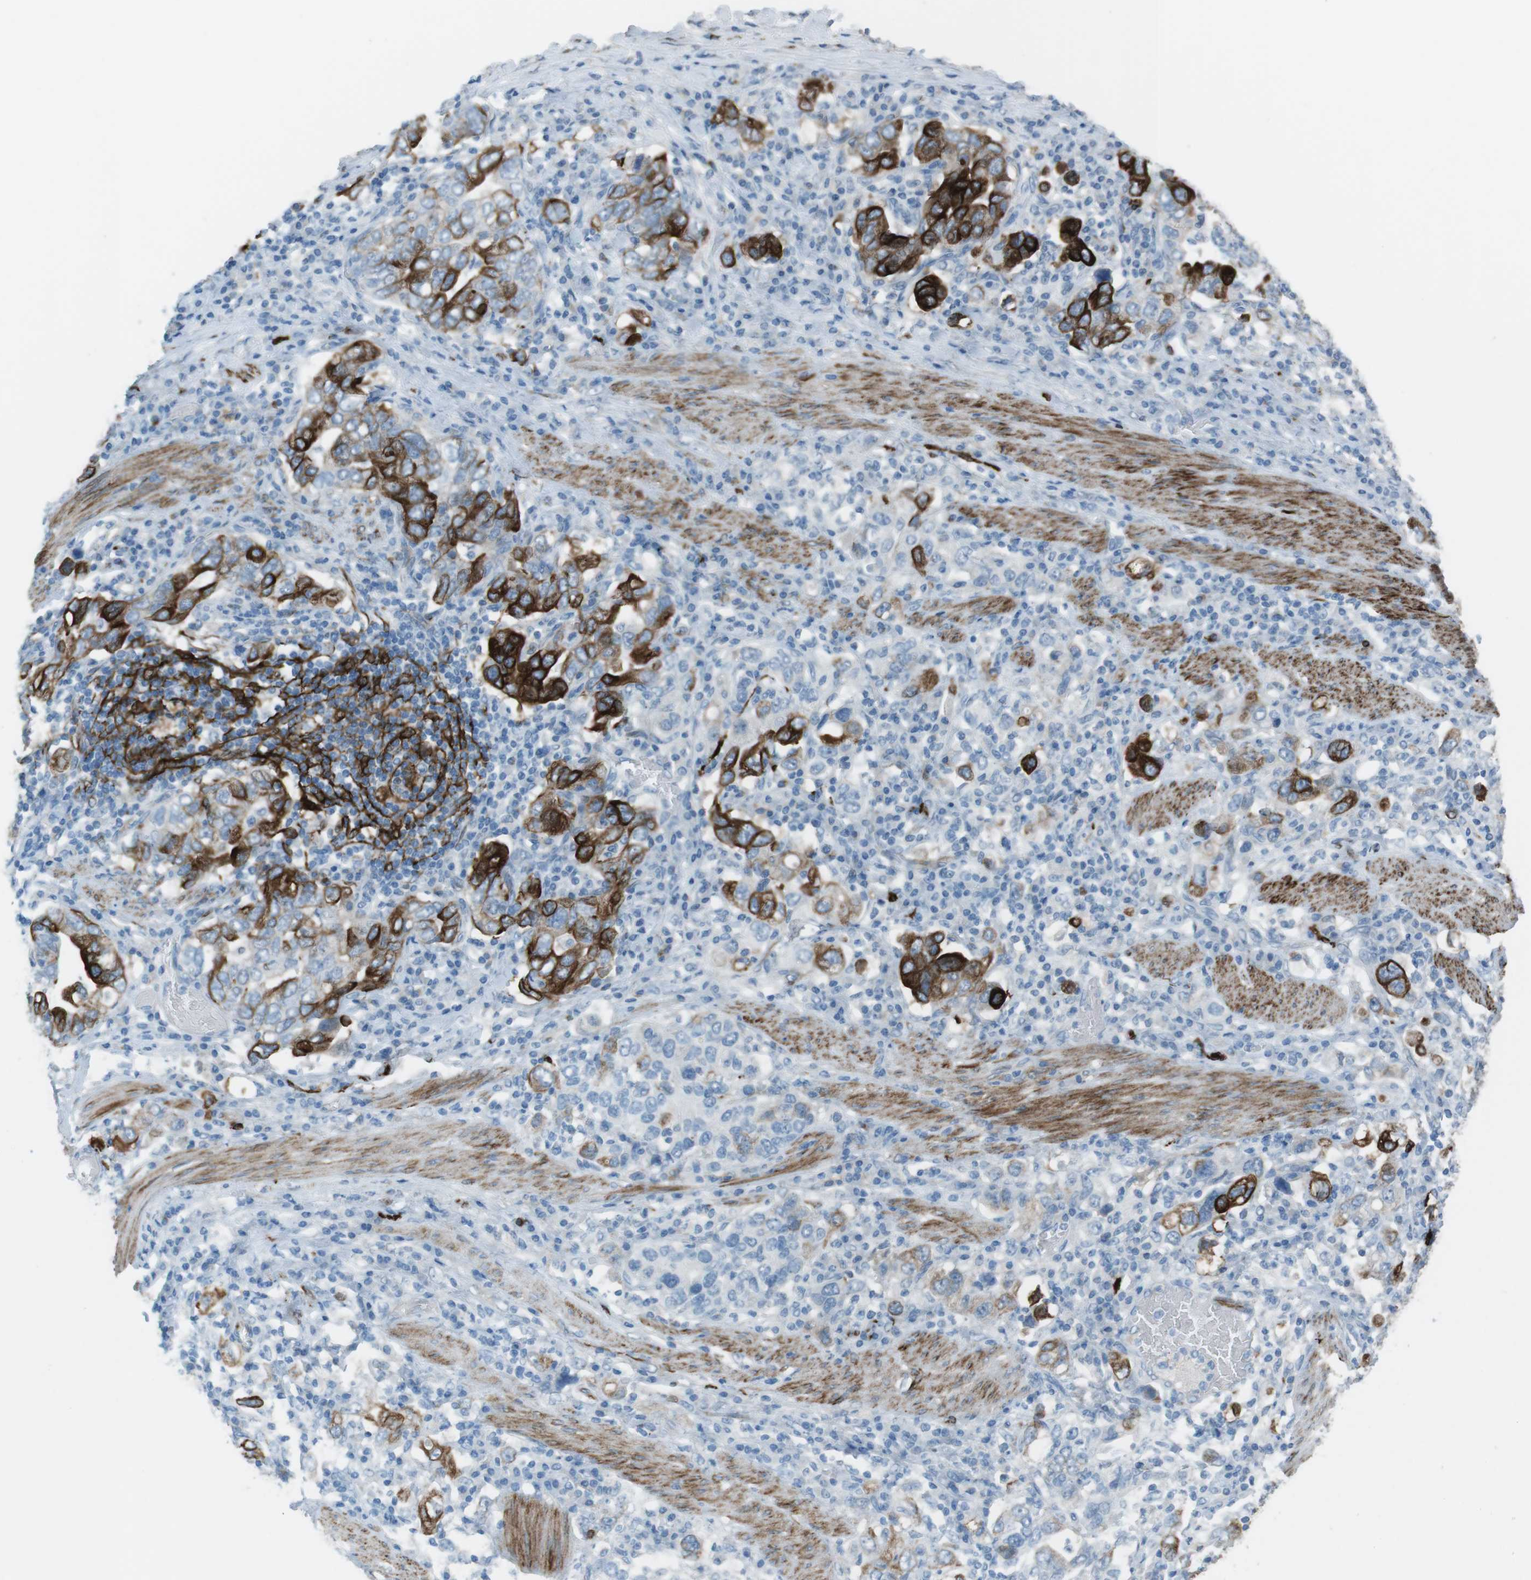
{"staining": {"intensity": "strong", "quantity": "25%-75%", "location": "cytoplasmic/membranous"}, "tissue": "stomach cancer", "cell_type": "Tumor cells", "image_type": "cancer", "snomed": [{"axis": "morphology", "description": "Adenocarcinoma, NOS"}, {"axis": "topography", "description": "Stomach, upper"}], "caption": "Immunohistochemical staining of stomach adenocarcinoma demonstrates high levels of strong cytoplasmic/membranous protein staining in about 25%-75% of tumor cells. (Brightfield microscopy of DAB IHC at high magnification).", "gene": "TUBB2A", "patient": {"sex": "male", "age": 62}}